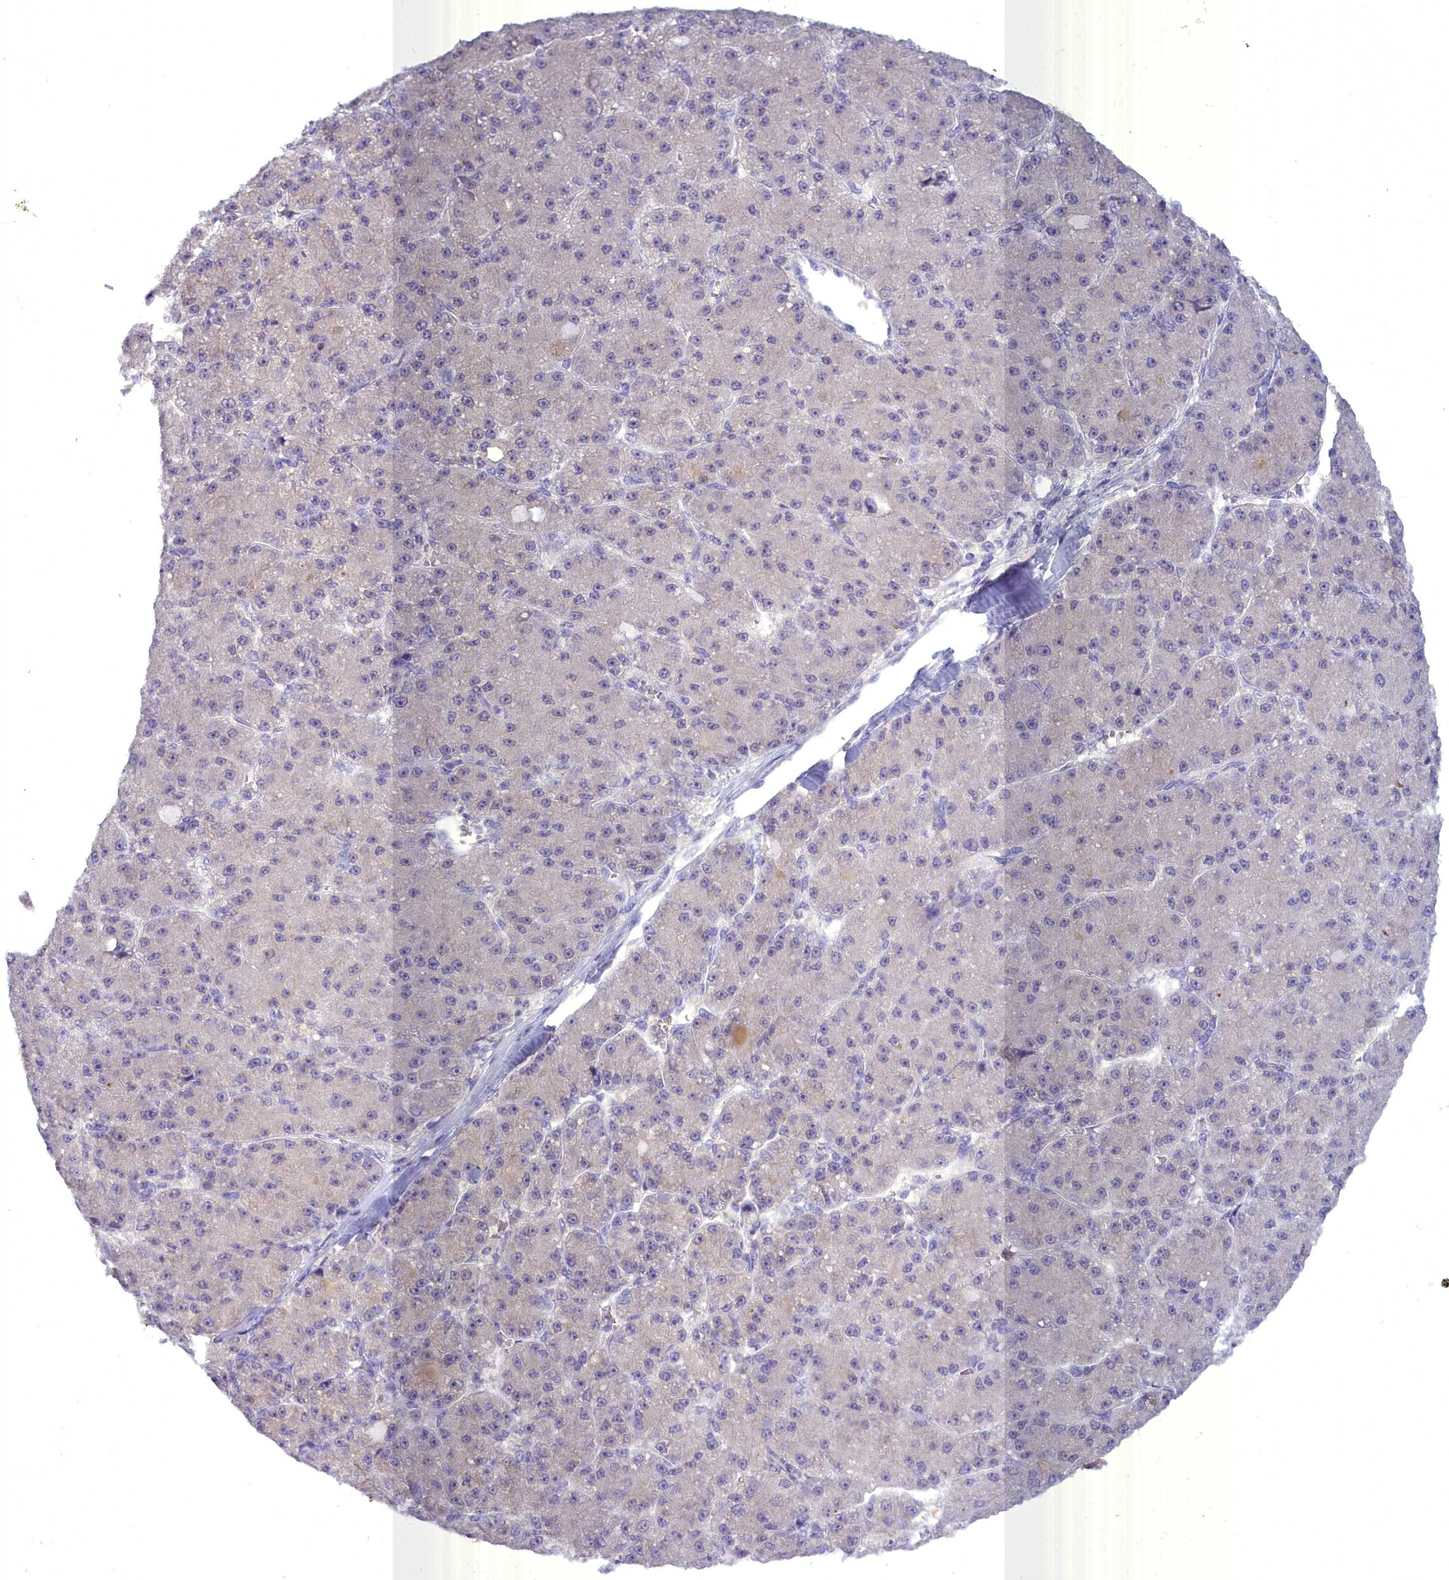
{"staining": {"intensity": "negative", "quantity": "none", "location": "none"}, "tissue": "liver cancer", "cell_type": "Tumor cells", "image_type": "cancer", "snomed": [{"axis": "morphology", "description": "Carcinoma, Hepatocellular, NOS"}, {"axis": "topography", "description": "Liver"}], "caption": "This micrograph is of liver cancer (hepatocellular carcinoma) stained with IHC to label a protein in brown with the nuclei are counter-stained blue. There is no staining in tumor cells.", "gene": "BLNK", "patient": {"sex": "male", "age": 67}}